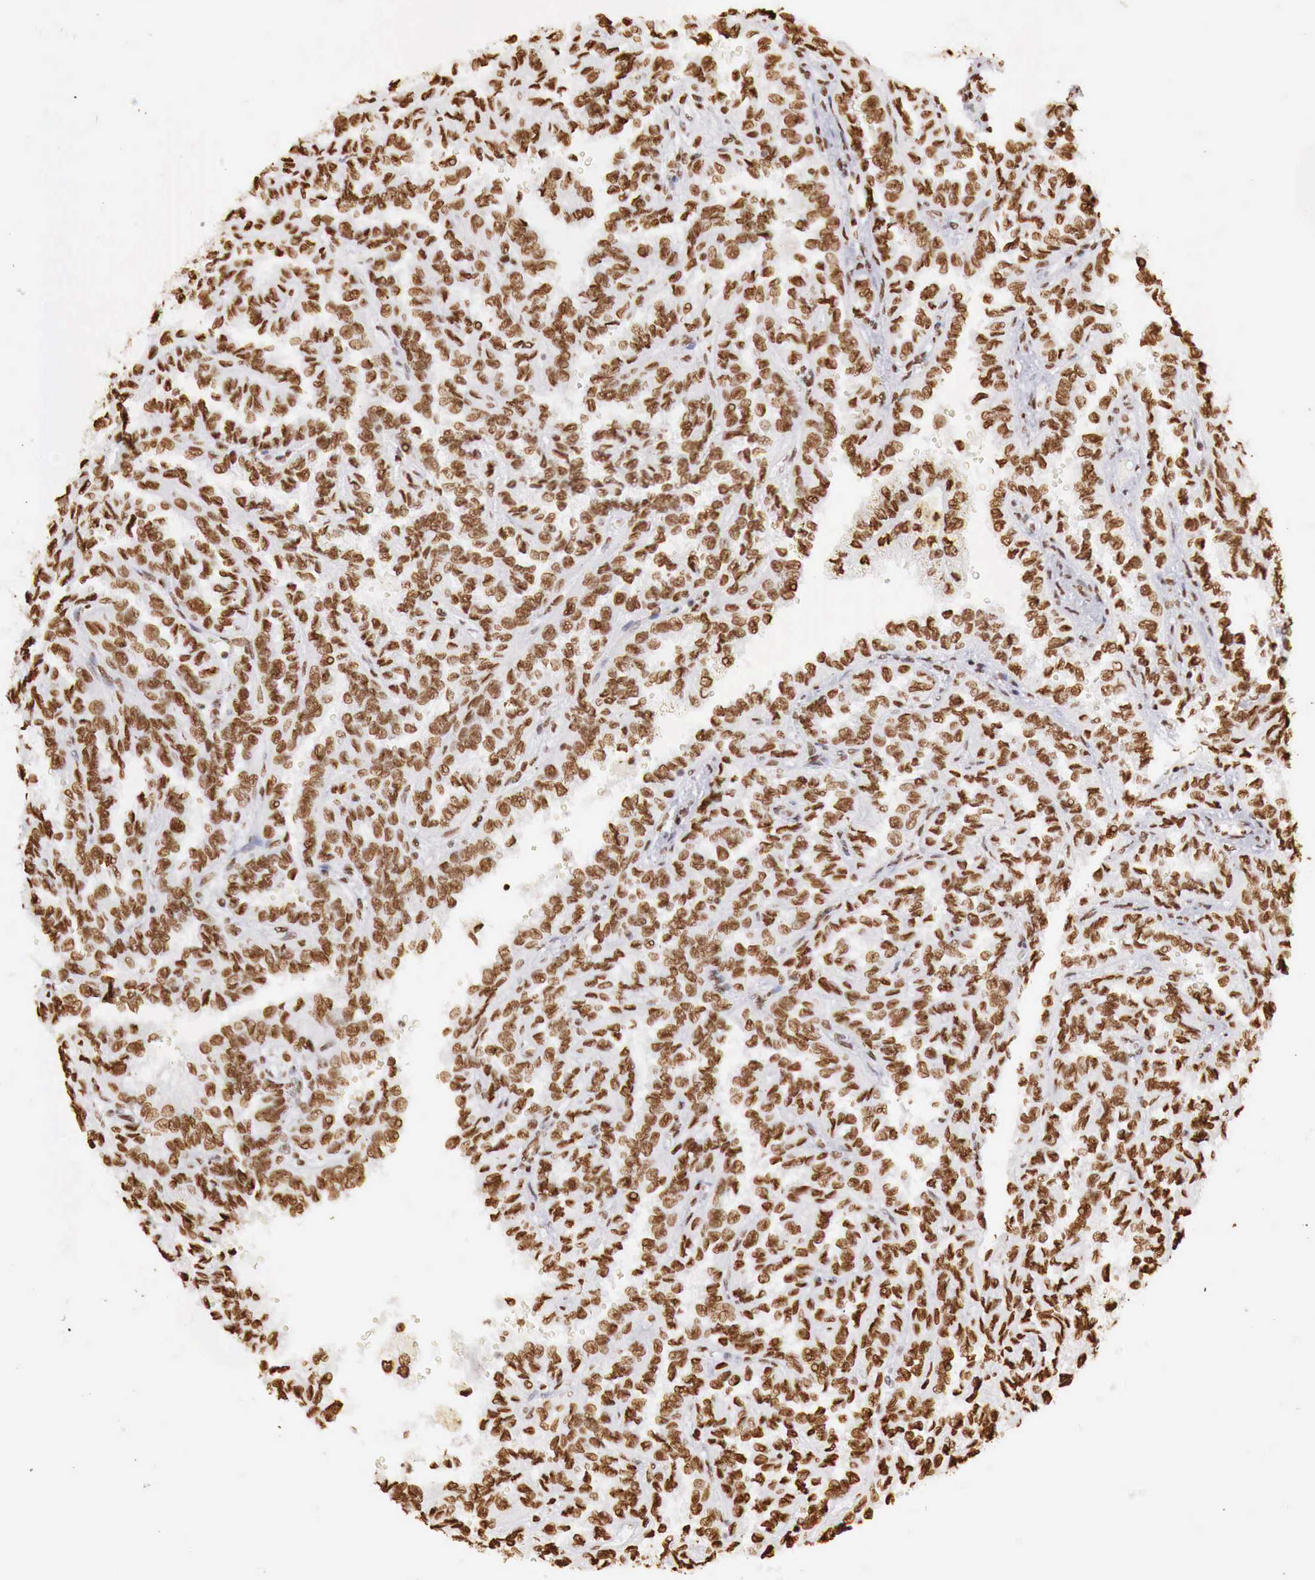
{"staining": {"intensity": "strong", "quantity": ">75%", "location": "nuclear"}, "tissue": "renal cancer", "cell_type": "Tumor cells", "image_type": "cancer", "snomed": [{"axis": "morphology", "description": "Inflammation, NOS"}, {"axis": "morphology", "description": "Adenocarcinoma, NOS"}, {"axis": "topography", "description": "Kidney"}], "caption": "A histopathology image of renal adenocarcinoma stained for a protein shows strong nuclear brown staining in tumor cells.", "gene": "DKC1", "patient": {"sex": "male", "age": 68}}